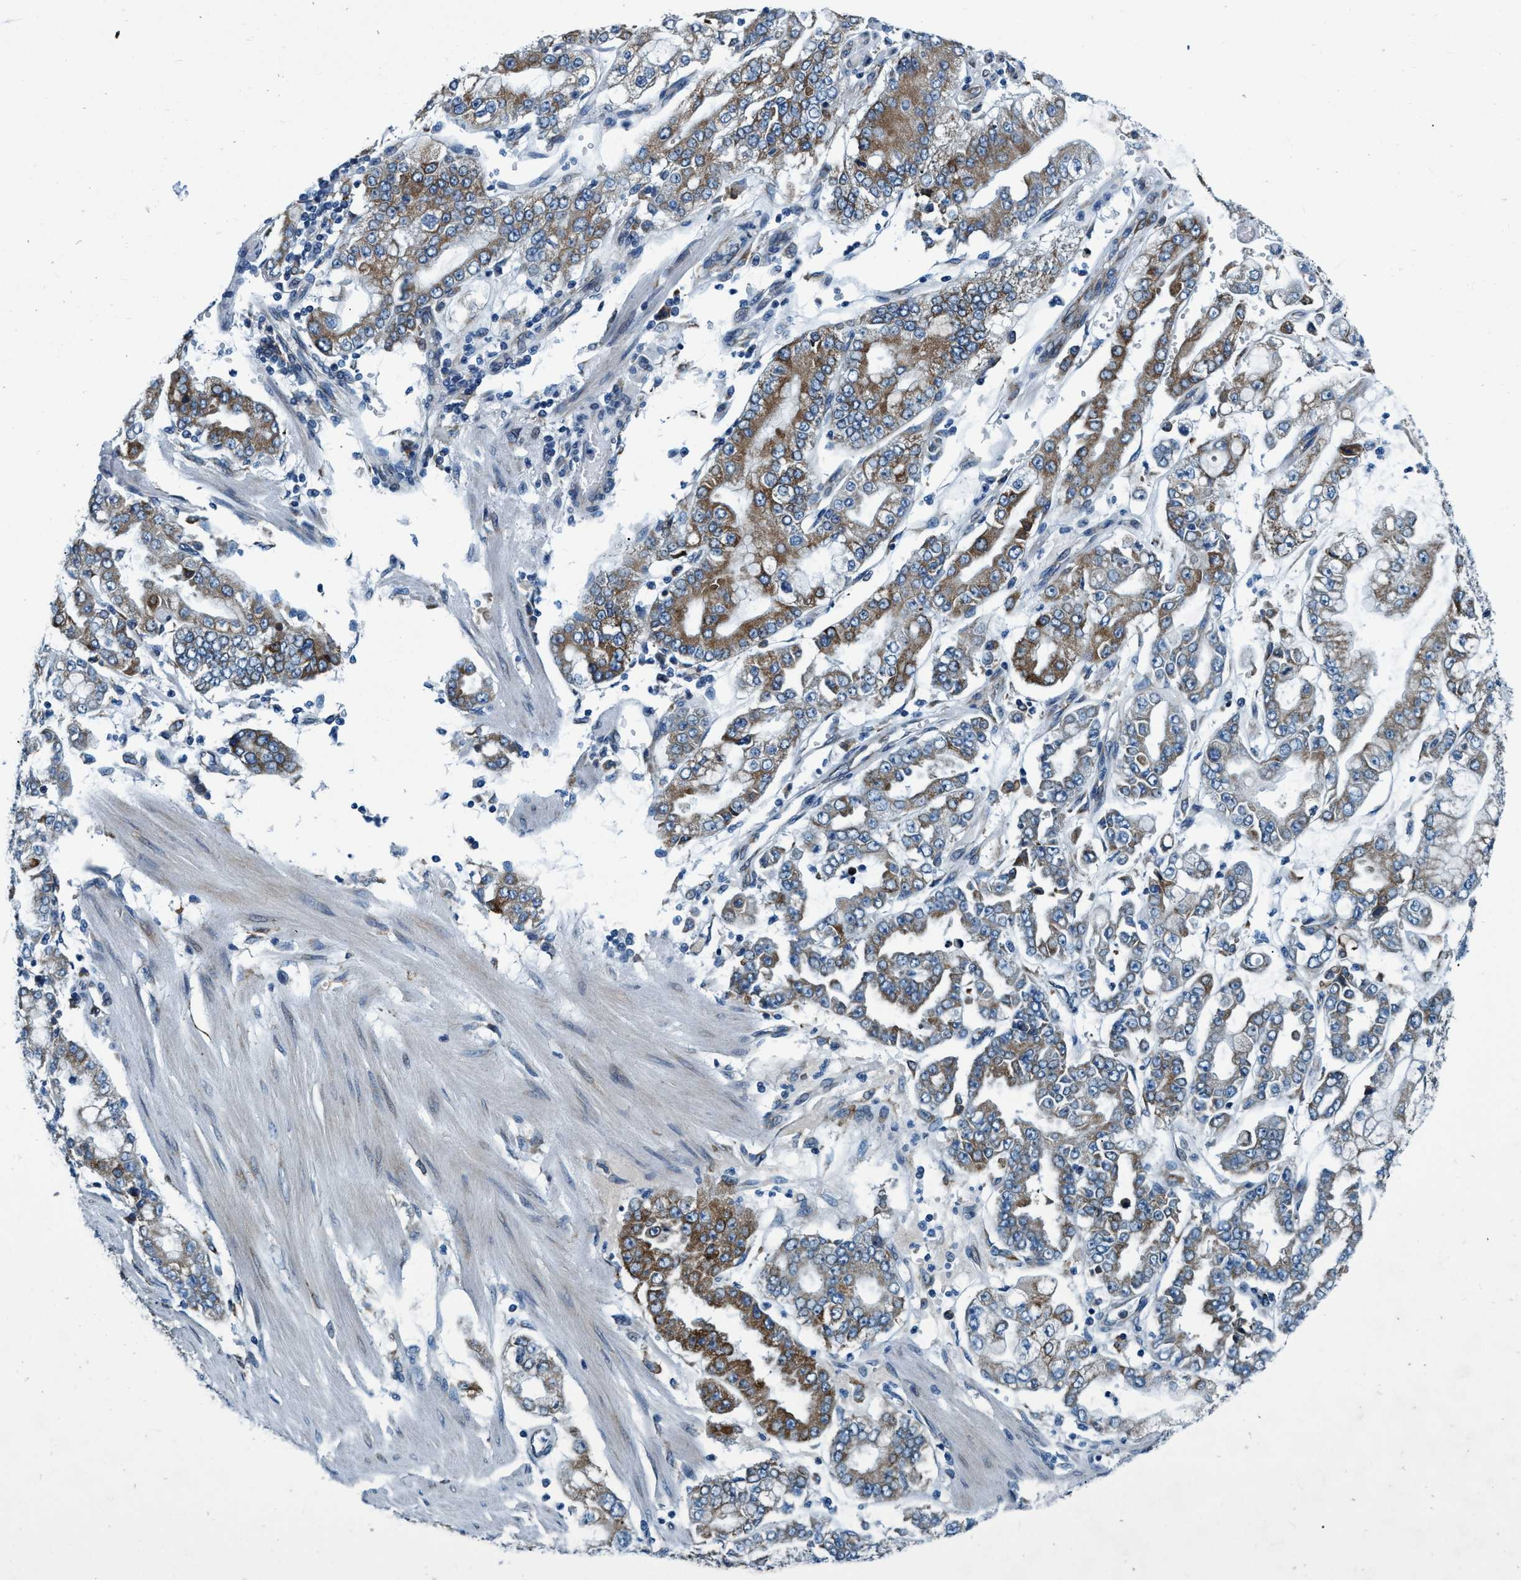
{"staining": {"intensity": "moderate", "quantity": ">75%", "location": "cytoplasmic/membranous"}, "tissue": "stomach cancer", "cell_type": "Tumor cells", "image_type": "cancer", "snomed": [{"axis": "morphology", "description": "Adenocarcinoma, NOS"}, {"axis": "topography", "description": "Stomach"}], "caption": "DAB immunohistochemical staining of stomach cancer displays moderate cytoplasmic/membranous protein positivity in about >75% of tumor cells.", "gene": "ARMC9", "patient": {"sex": "male", "age": 76}}